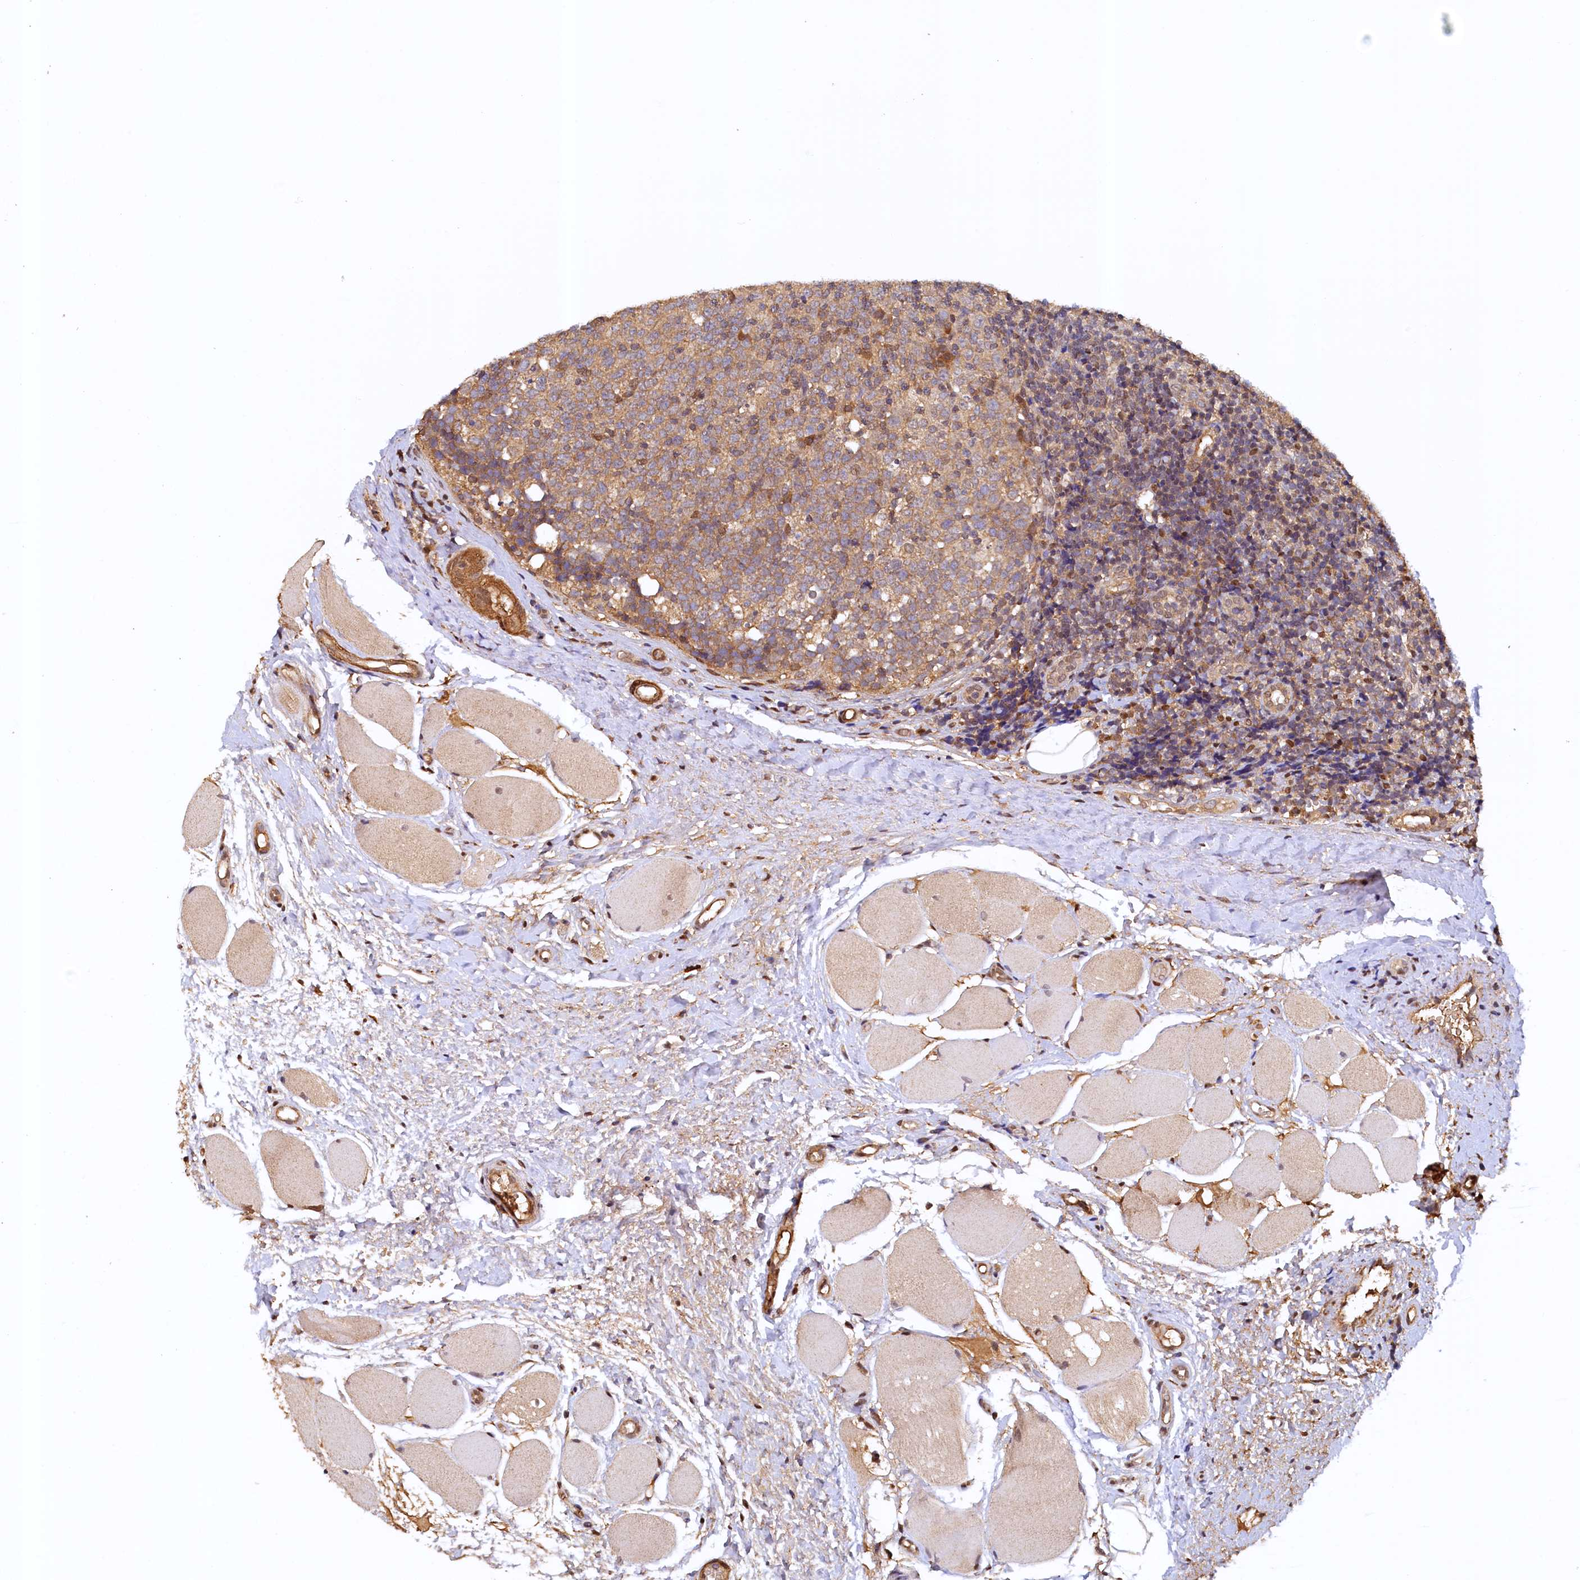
{"staining": {"intensity": "moderate", "quantity": ">75%", "location": "cytoplasmic/membranous,nuclear"}, "tissue": "tonsil", "cell_type": "Germinal center cells", "image_type": "normal", "snomed": [{"axis": "morphology", "description": "Normal tissue, NOS"}, {"axis": "topography", "description": "Tonsil"}], "caption": "Protein expression by IHC shows moderate cytoplasmic/membranous,nuclear staining in about >75% of germinal center cells in normal tonsil.", "gene": "UBL7", "patient": {"sex": "female", "age": 19}}